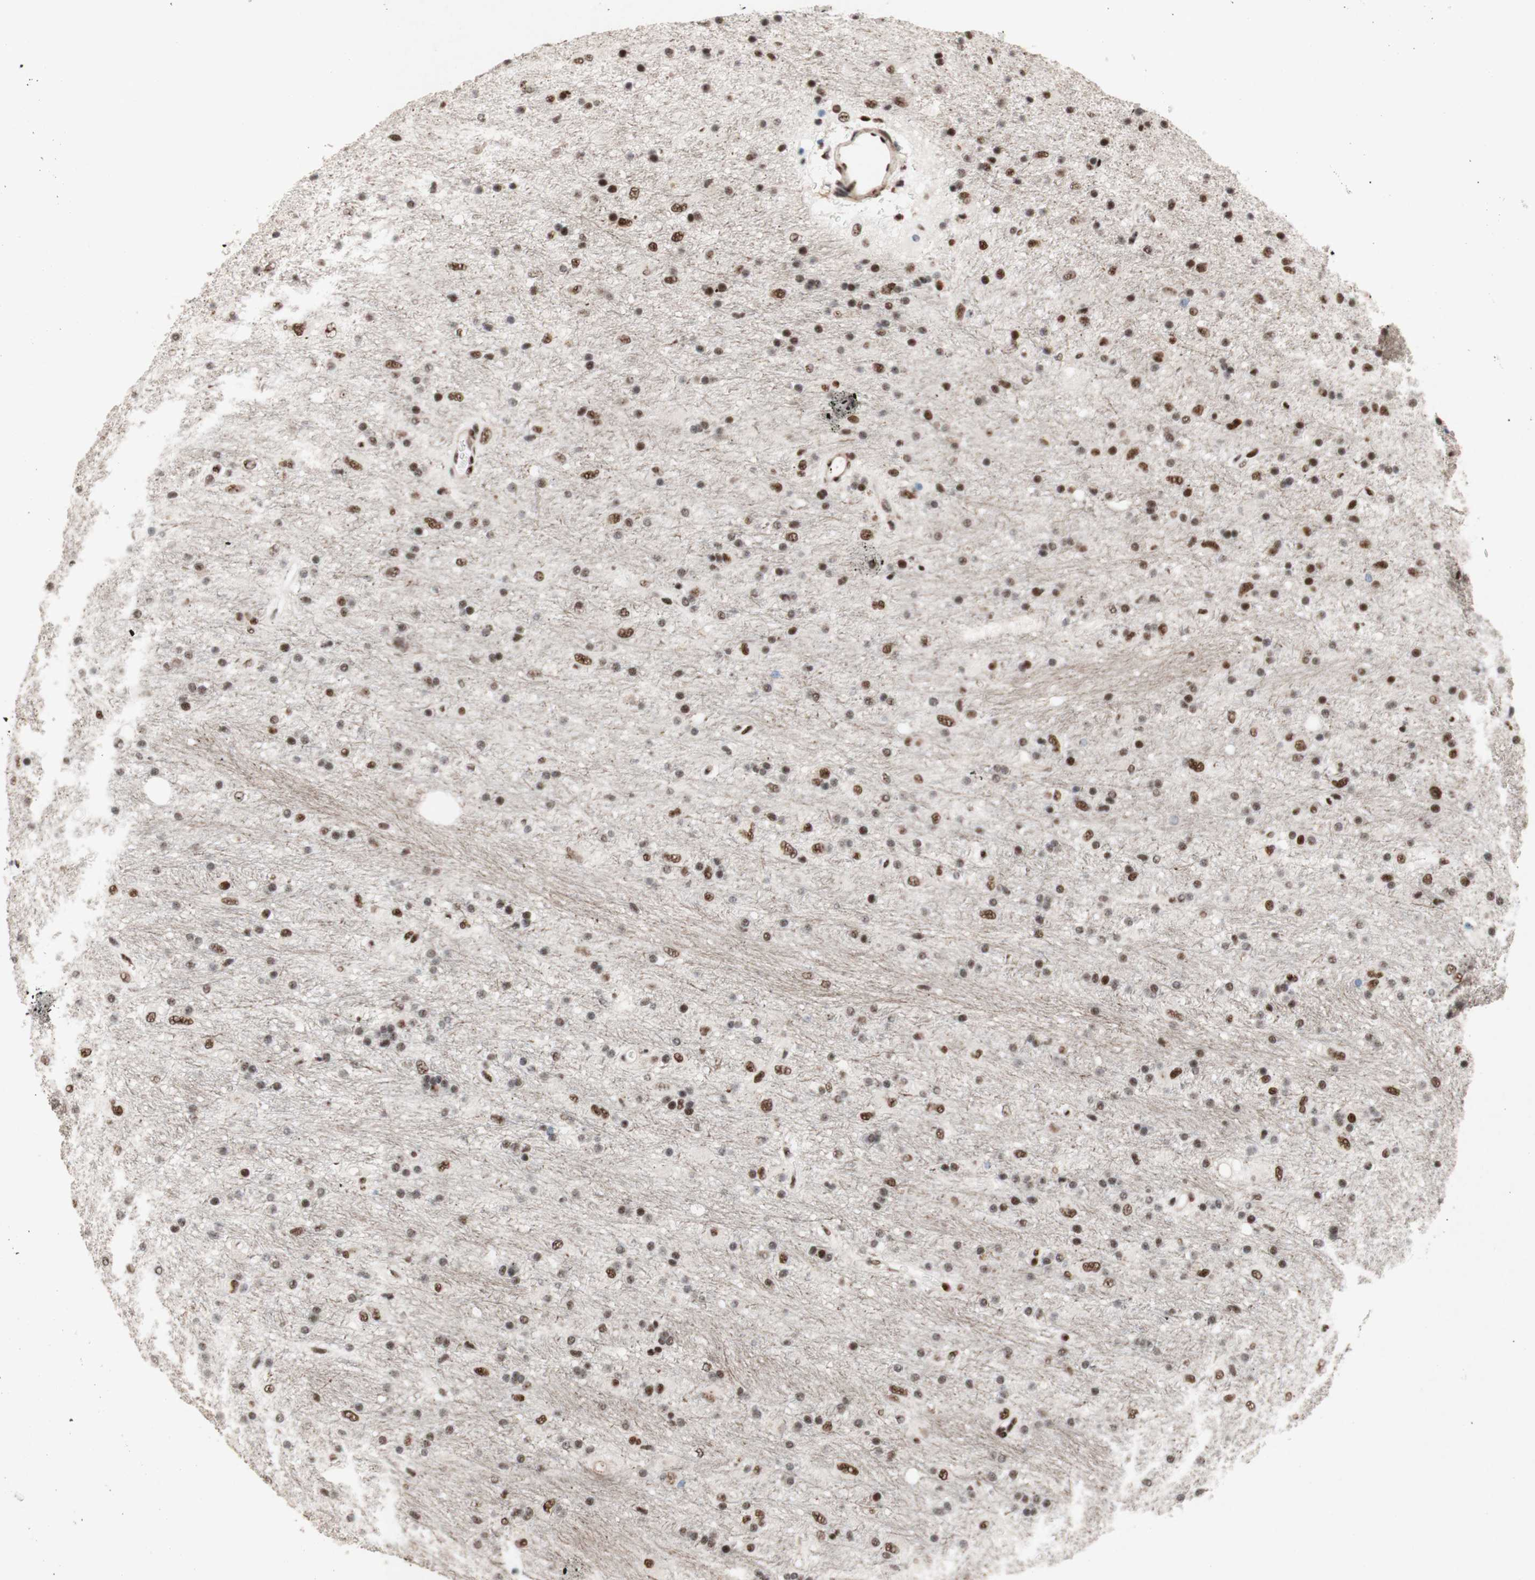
{"staining": {"intensity": "moderate", "quantity": ">75%", "location": "nuclear"}, "tissue": "glioma", "cell_type": "Tumor cells", "image_type": "cancer", "snomed": [{"axis": "morphology", "description": "Glioma, malignant, Low grade"}, {"axis": "topography", "description": "Brain"}], "caption": "Immunohistochemistry (DAB) staining of malignant glioma (low-grade) shows moderate nuclear protein positivity in approximately >75% of tumor cells. The staining was performed using DAB (3,3'-diaminobenzidine) to visualize the protein expression in brown, while the nuclei were stained in blue with hematoxylin (Magnification: 20x).", "gene": "TLE1", "patient": {"sex": "male", "age": 77}}